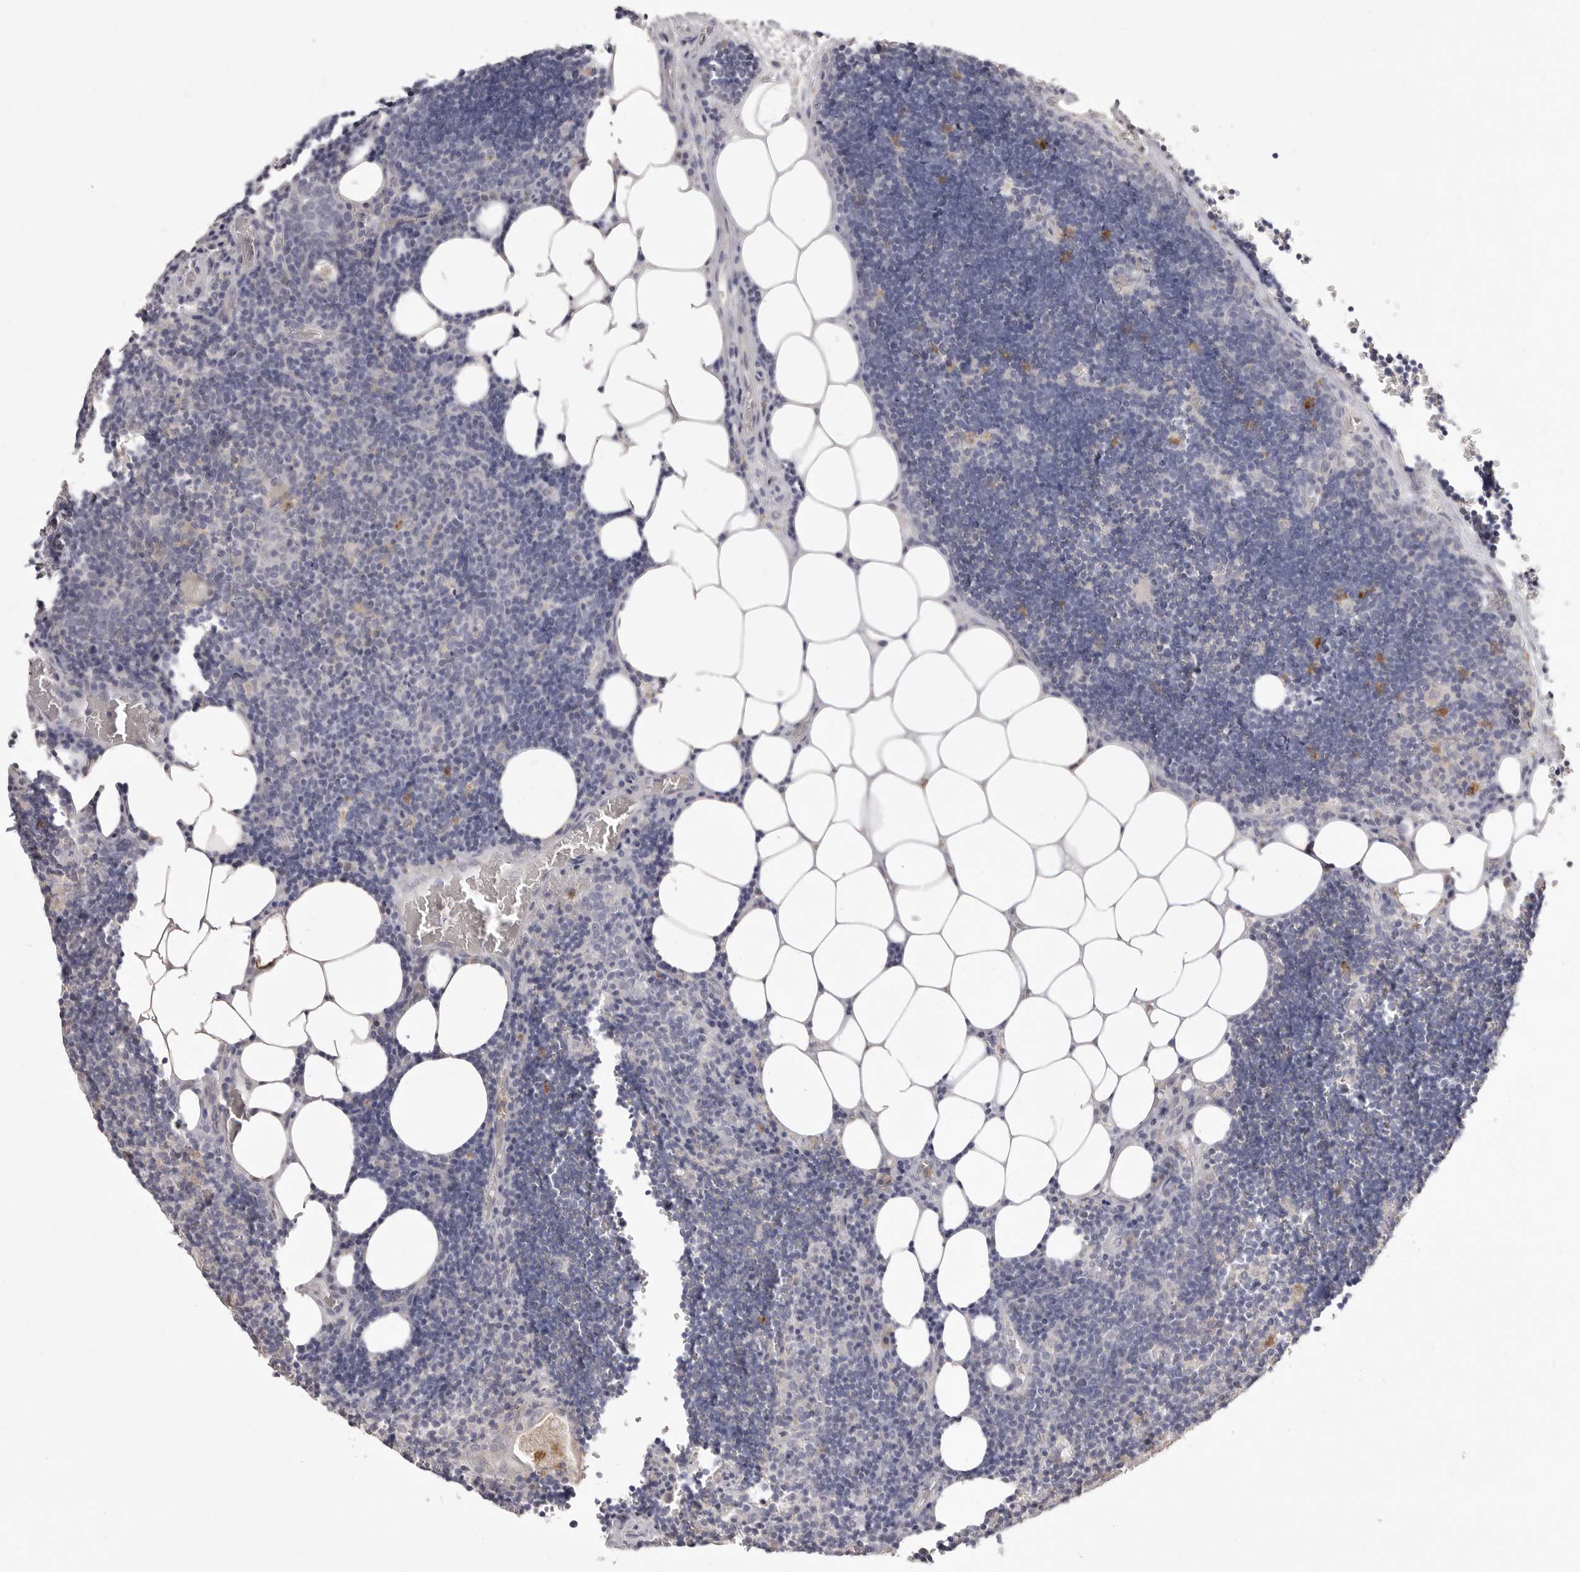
{"staining": {"intensity": "negative", "quantity": "none", "location": "none"}, "tissue": "lymph node", "cell_type": "Germinal center cells", "image_type": "normal", "snomed": [{"axis": "morphology", "description": "Normal tissue, NOS"}, {"axis": "topography", "description": "Lymph node"}], "caption": "Immunohistochemical staining of unremarkable human lymph node demonstrates no significant staining in germinal center cells. Brightfield microscopy of immunohistochemistry stained with DAB (3,3'-diaminobenzidine) (brown) and hematoxylin (blue), captured at high magnification.", "gene": "GPR84", "patient": {"sex": "male", "age": 33}}